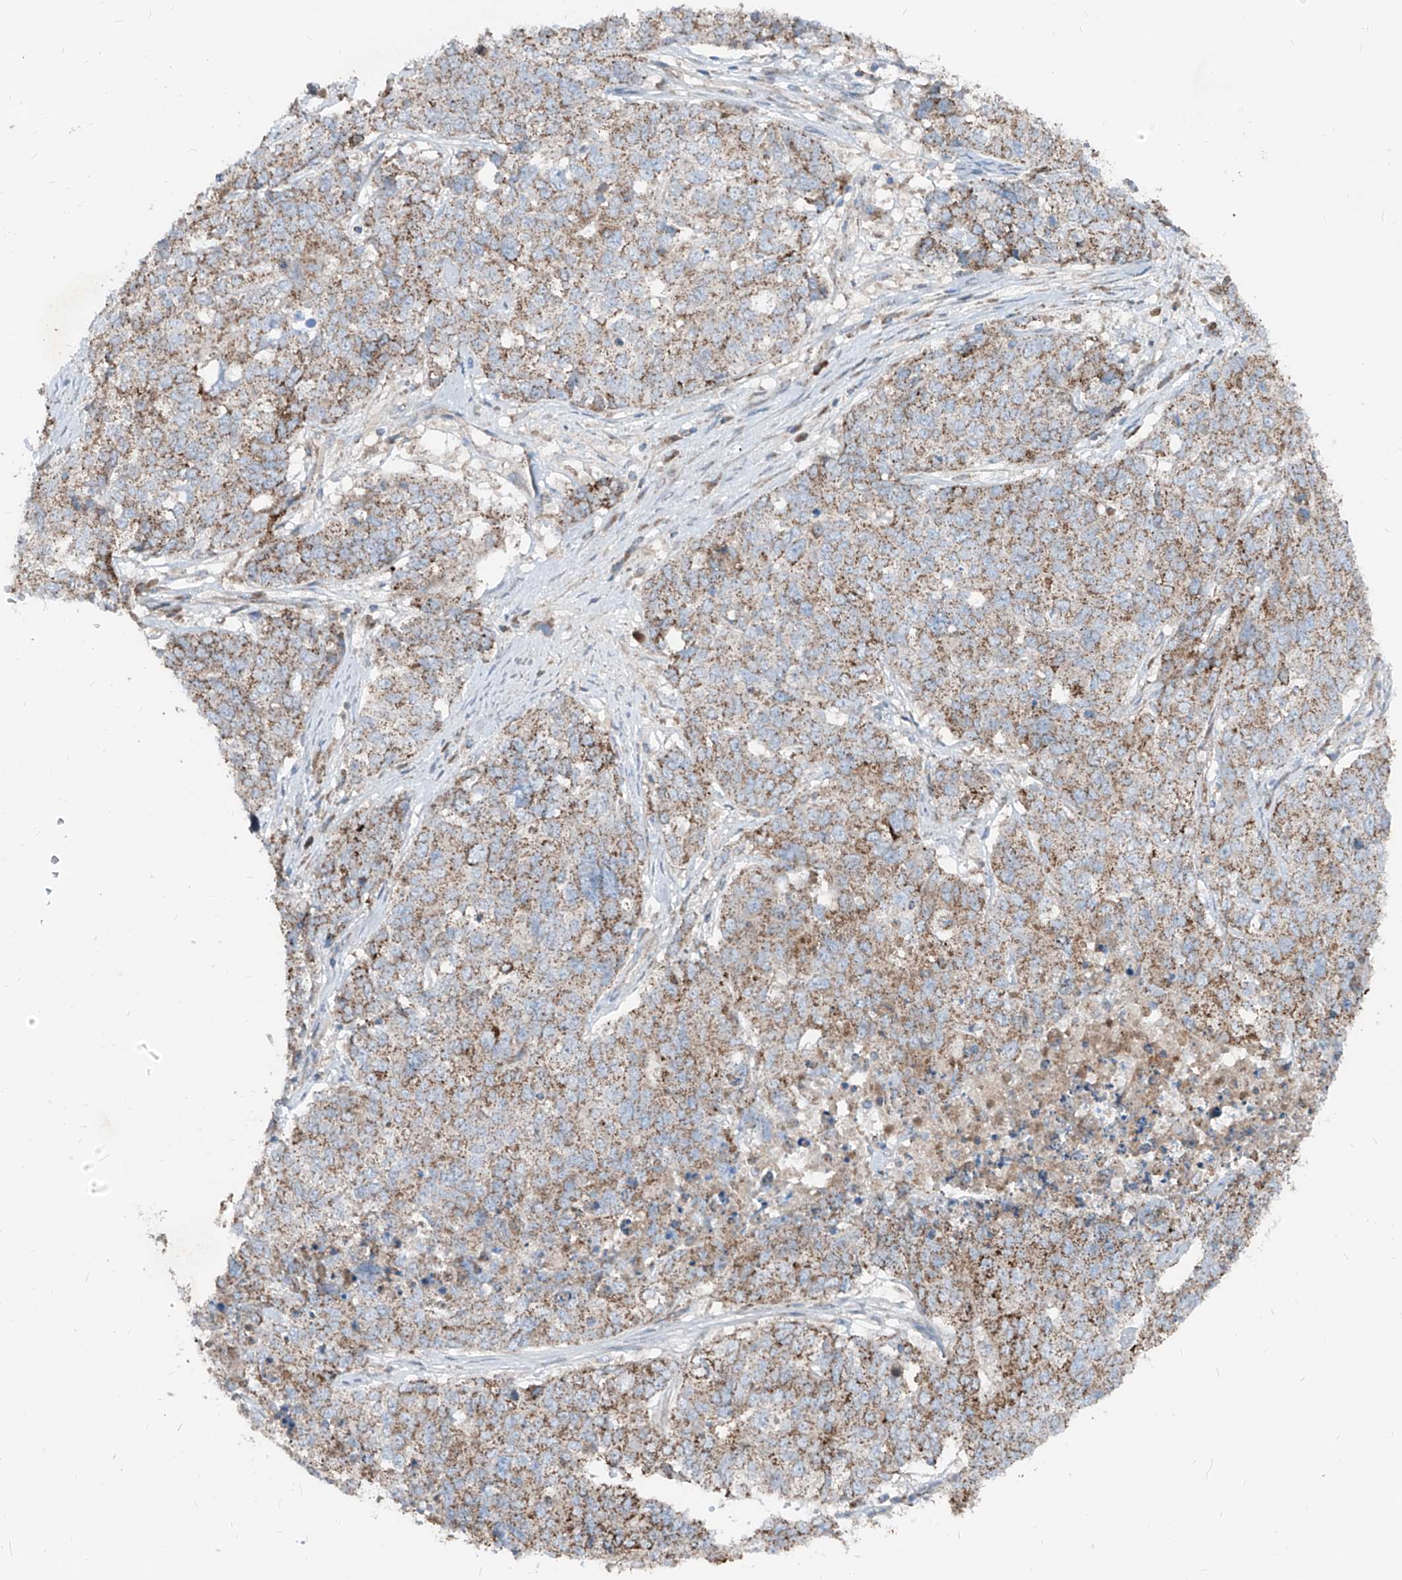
{"staining": {"intensity": "moderate", "quantity": "25%-75%", "location": "cytoplasmic/membranous"}, "tissue": "cervical cancer", "cell_type": "Tumor cells", "image_type": "cancer", "snomed": [{"axis": "morphology", "description": "Squamous cell carcinoma, NOS"}, {"axis": "topography", "description": "Cervix"}], "caption": "A medium amount of moderate cytoplasmic/membranous positivity is present in about 25%-75% of tumor cells in squamous cell carcinoma (cervical) tissue. (DAB = brown stain, brightfield microscopy at high magnification).", "gene": "ABCD3", "patient": {"sex": "female", "age": 63}}